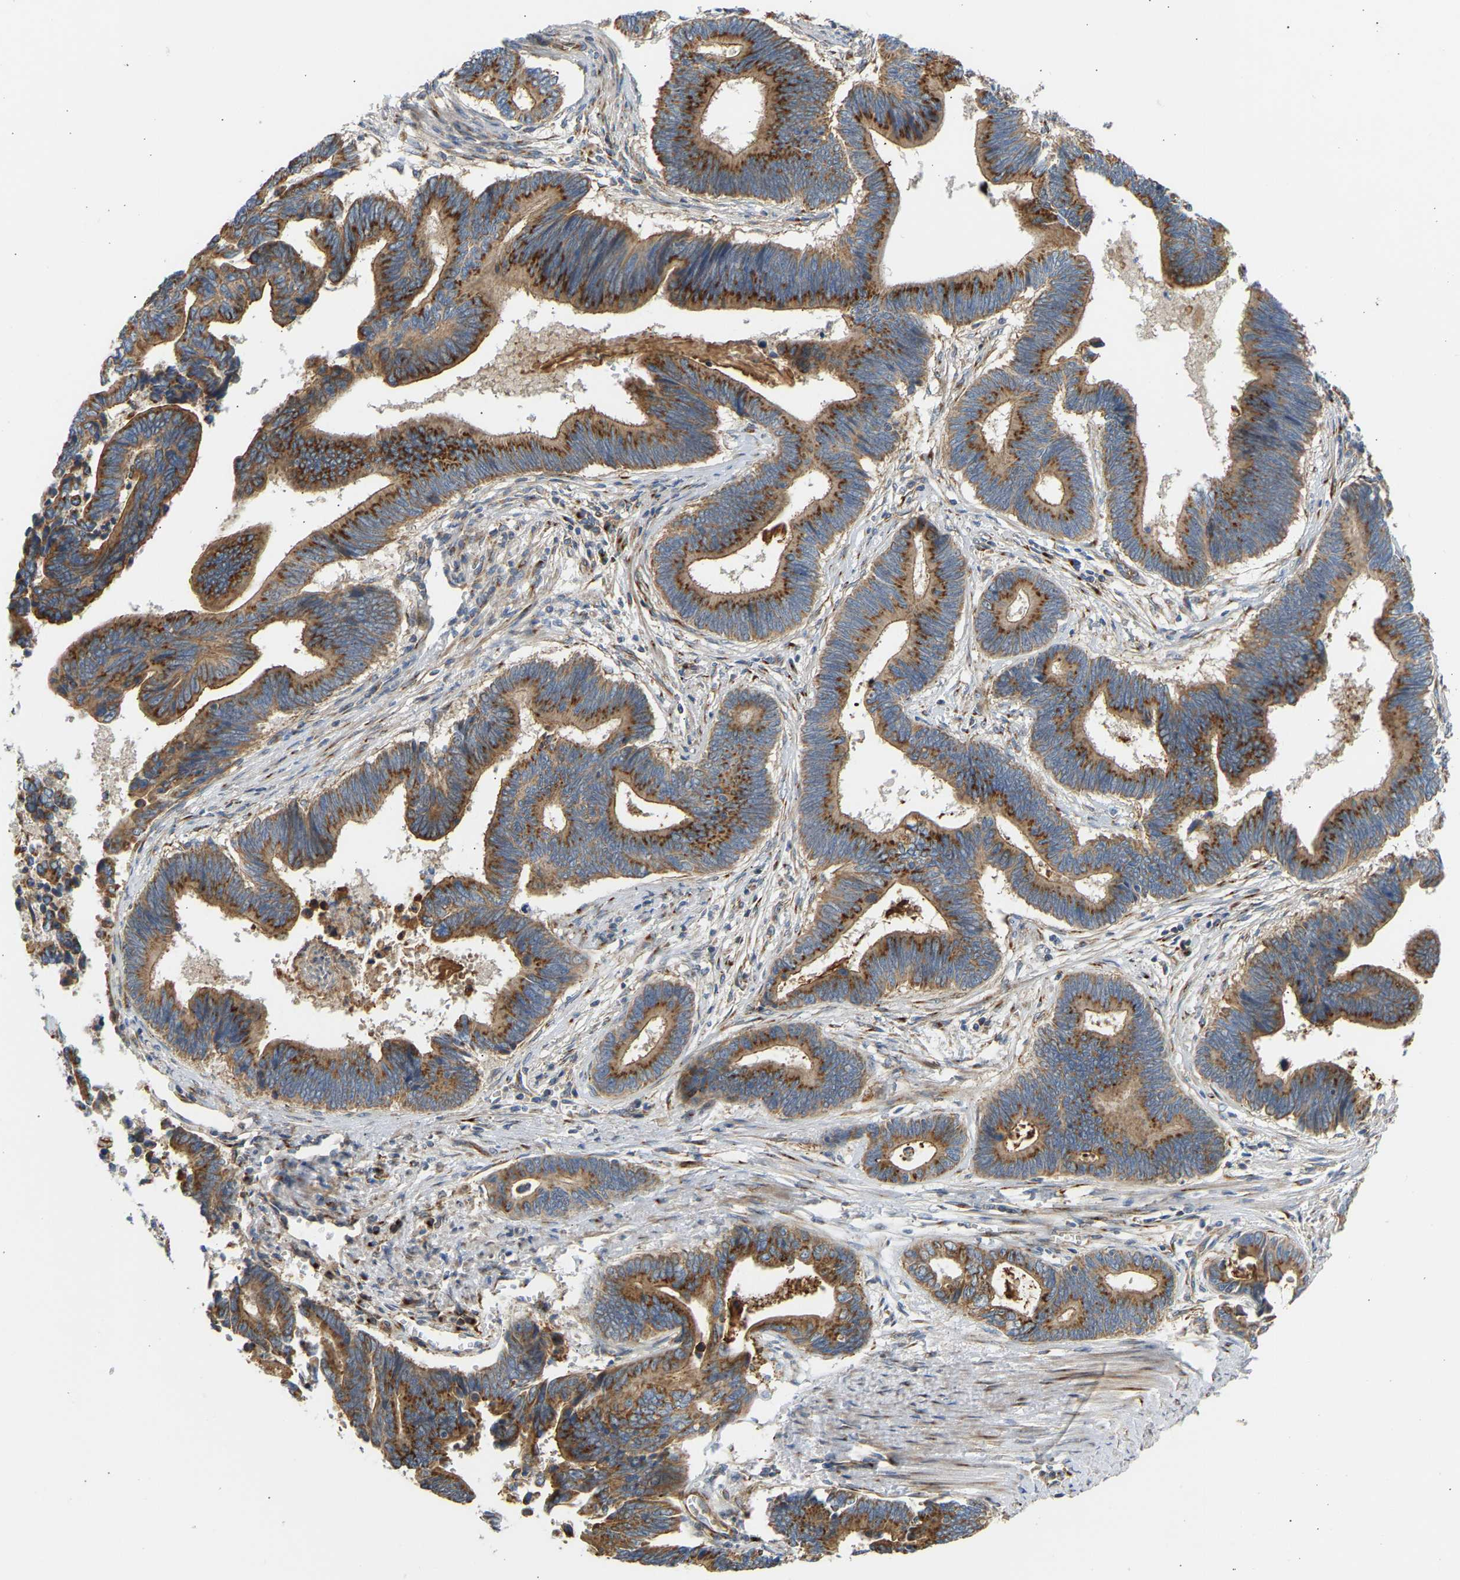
{"staining": {"intensity": "strong", "quantity": ">75%", "location": "cytoplasmic/membranous"}, "tissue": "pancreatic cancer", "cell_type": "Tumor cells", "image_type": "cancer", "snomed": [{"axis": "morphology", "description": "Adenocarcinoma, NOS"}, {"axis": "topography", "description": "Pancreas"}], "caption": "DAB (3,3'-diaminobenzidine) immunohistochemical staining of pancreatic cancer reveals strong cytoplasmic/membranous protein positivity in approximately >75% of tumor cells.", "gene": "YIPF2", "patient": {"sex": "female", "age": 70}}